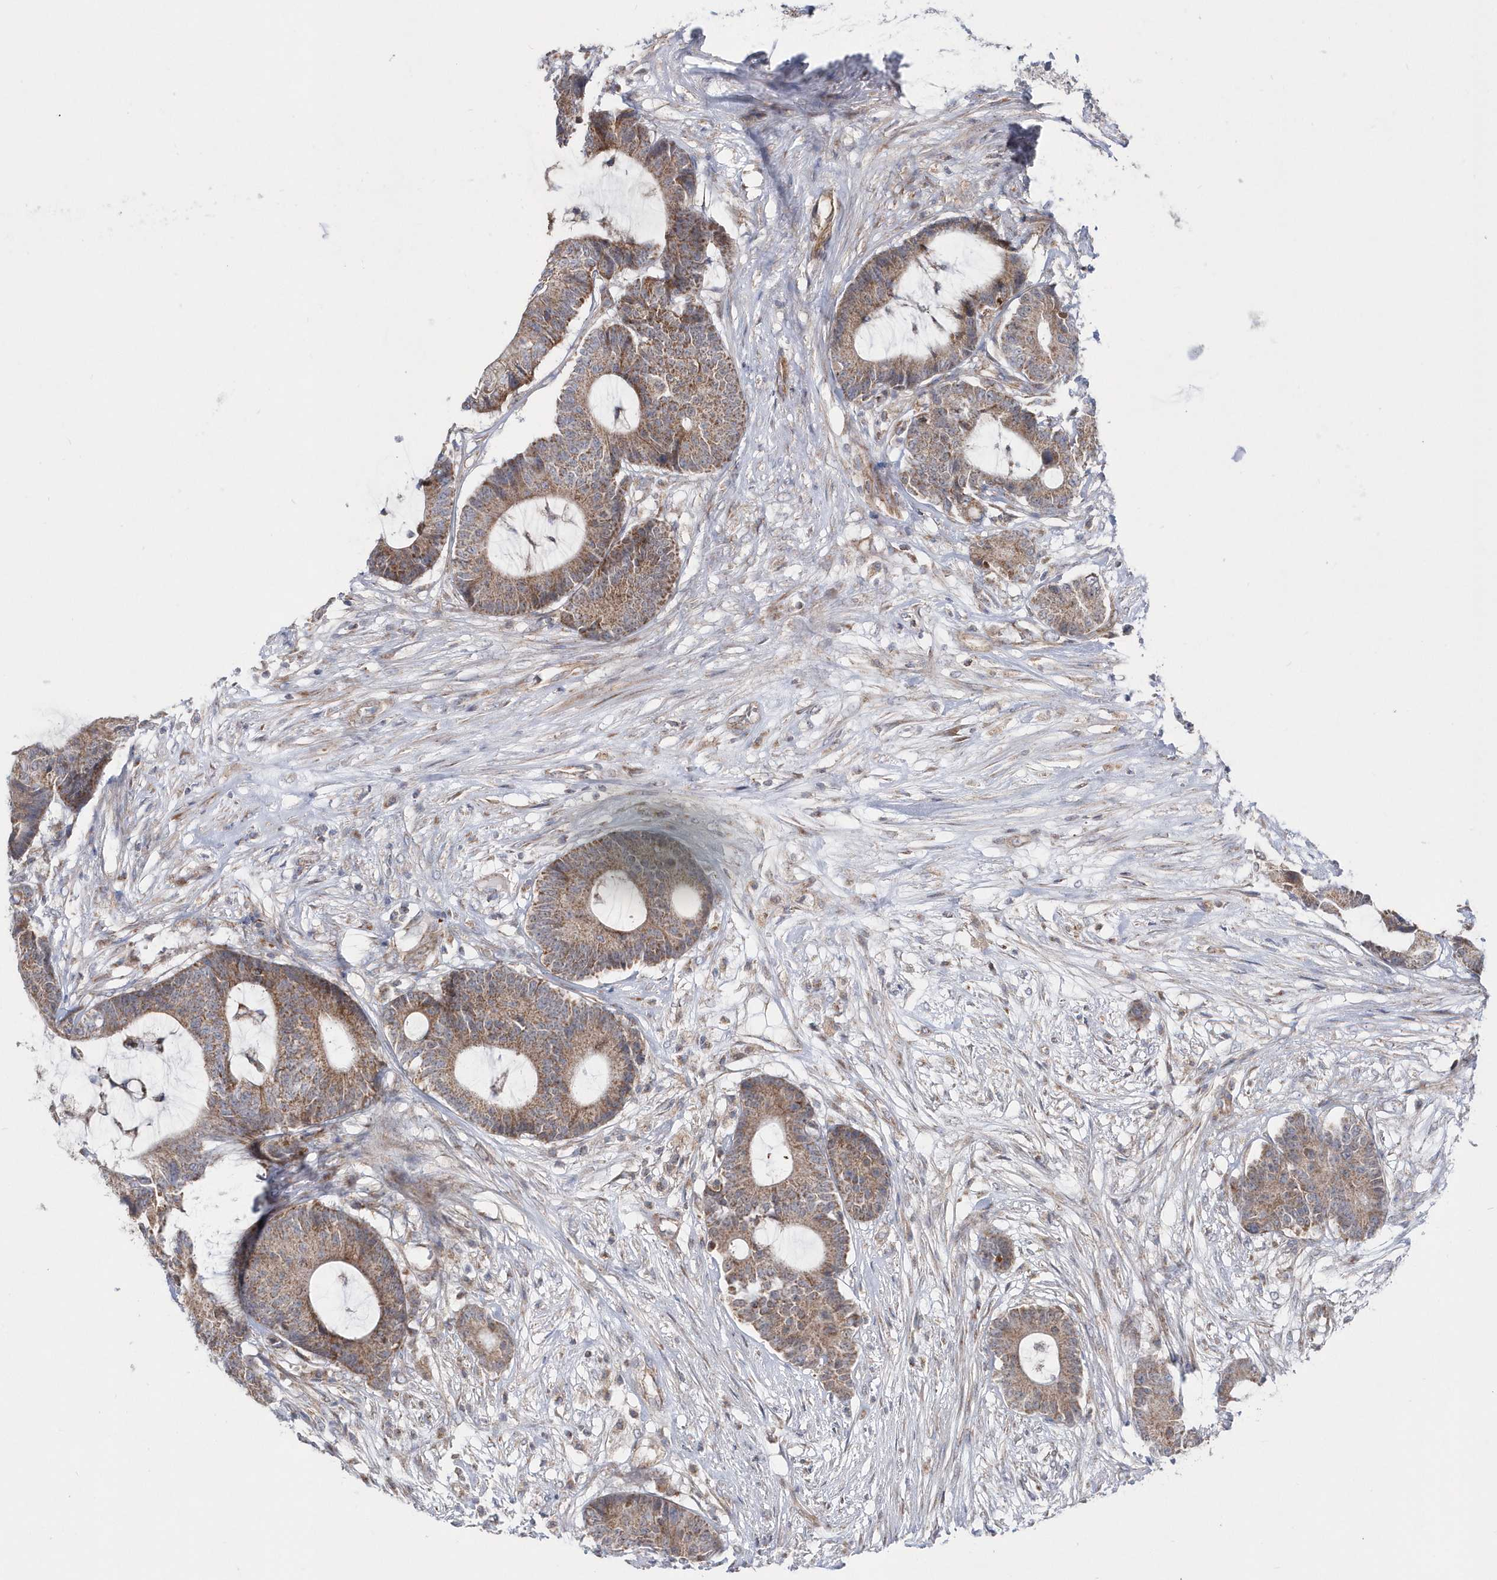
{"staining": {"intensity": "moderate", "quantity": ">75%", "location": "cytoplasmic/membranous"}, "tissue": "colorectal cancer", "cell_type": "Tumor cells", "image_type": "cancer", "snomed": [{"axis": "morphology", "description": "Adenocarcinoma, NOS"}, {"axis": "topography", "description": "Colon"}], "caption": "The histopathology image displays a brown stain indicating the presence of a protein in the cytoplasmic/membranous of tumor cells in colorectal cancer.", "gene": "OPA1", "patient": {"sex": "female", "age": 84}}